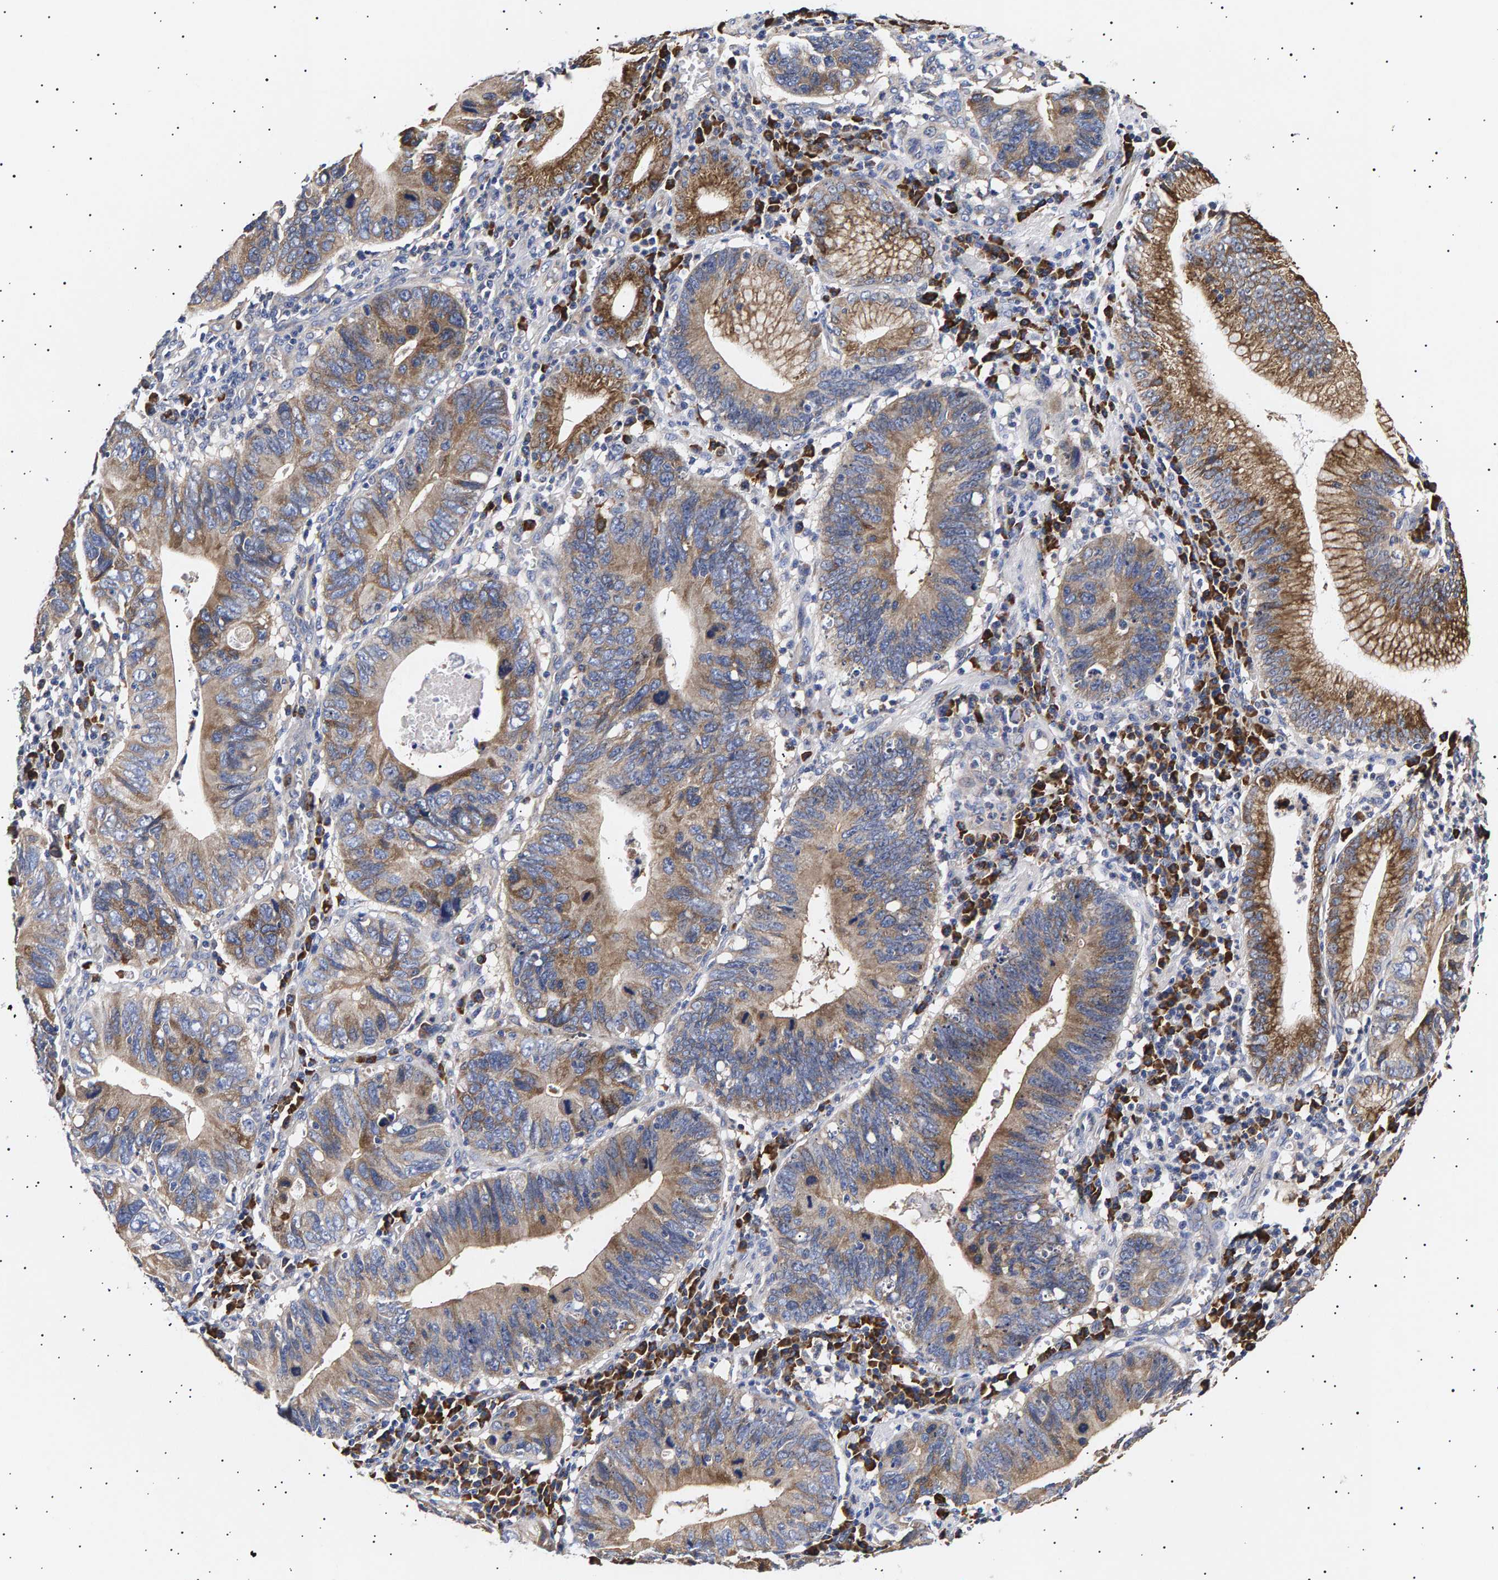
{"staining": {"intensity": "moderate", "quantity": ">75%", "location": "cytoplasmic/membranous"}, "tissue": "stomach cancer", "cell_type": "Tumor cells", "image_type": "cancer", "snomed": [{"axis": "morphology", "description": "Adenocarcinoma, NOS"}, {"axis": "topography", "description": "Stomach"}], "caption": "High-power microscopy captured an IHC histopathology image of stomach cancer (adenocarcinoma), revealing moderate cytoplasmic/membranous expression in about >75% of tumor cells.", "gene": "ANKRD40", "patient": {"sex": "male", "age": 59}}